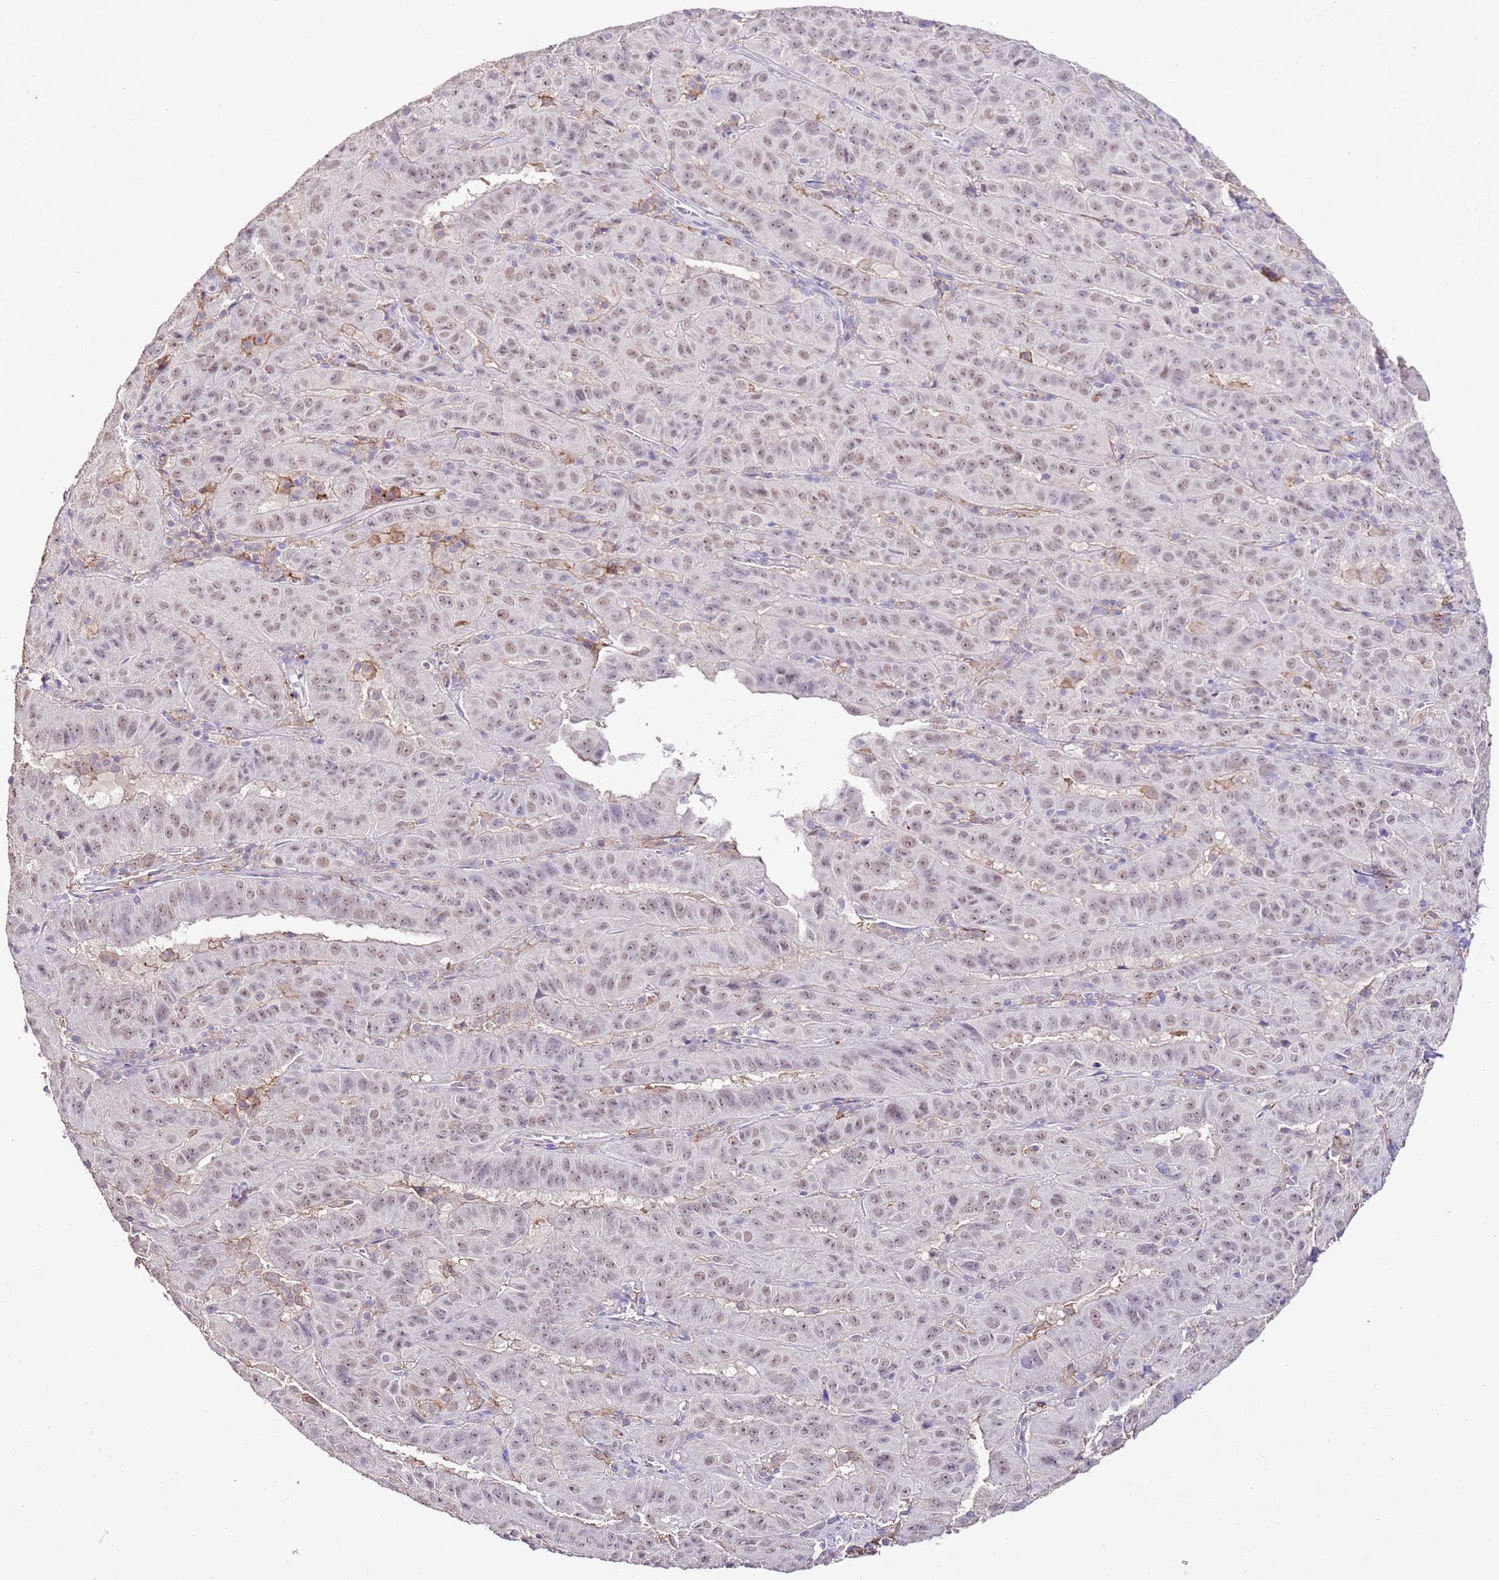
{"staining": {"intensity": "weak", "quantity": ">75%", "location": "nuclear"}, "tissue": "pancreatic cancer", "cell_type": "Tumor cells", "image_type": "cancer", "snomed": [{"axis": "morphology", "description": "Adenocarcinoma, NOS"}, {"axis": "topography", "description": "Pancreas"}], "caption": "IHC photomicrograph of pancreatic cancer stained for a protein (brown), which exhibits low levels of weak nuclear staining in about >75% of tumor cells.", "gene": "IZUMO4", "patient": {"sex": "male", "age": 63}}